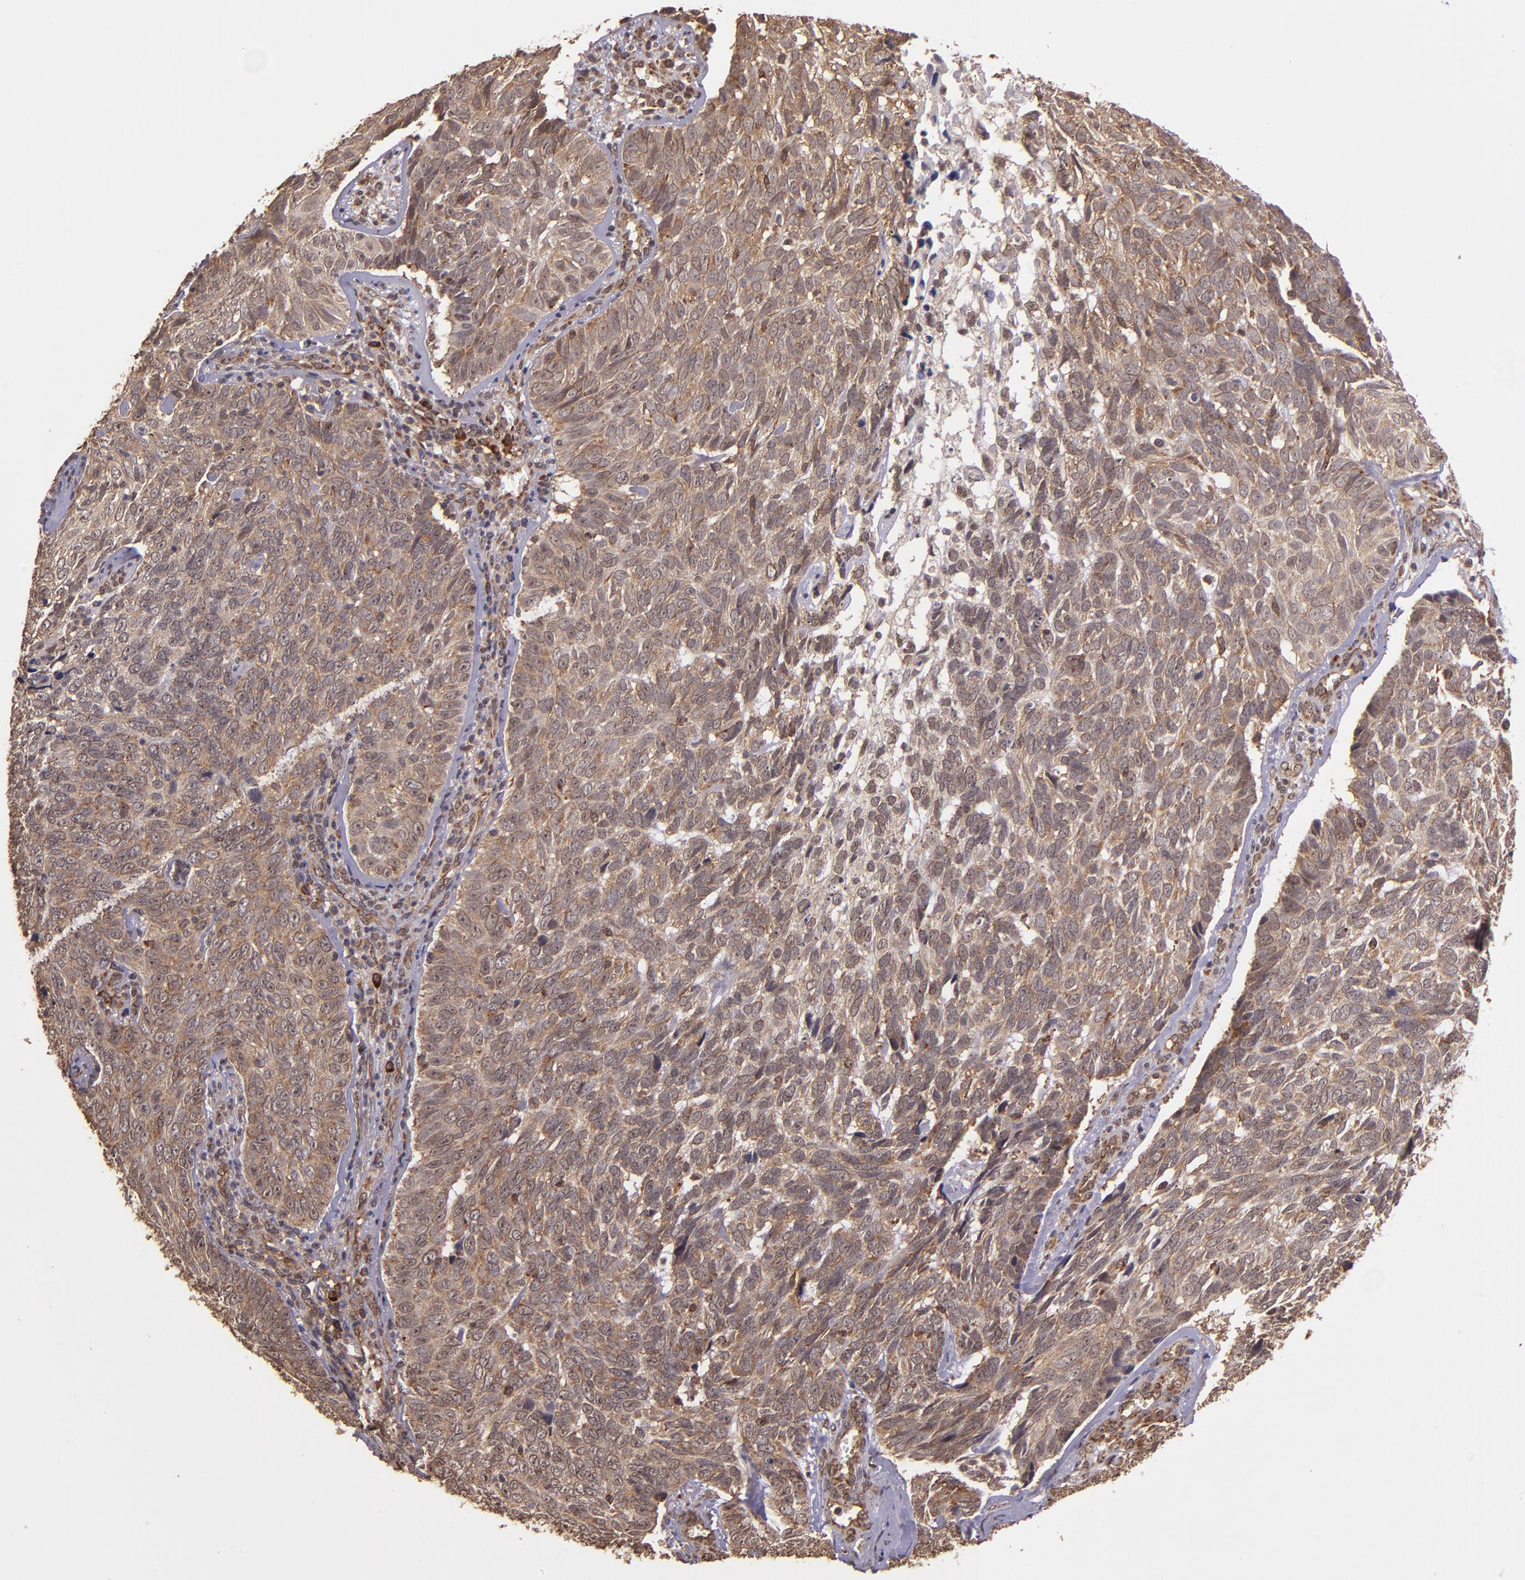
{"staining": {"intensity": "moderate", "quantity": ">75%", "location": "cytoplasmic/membranous"}, "tissue": "skin cancer", "cell_type": "Tumor cells", "image_type": "cancer", "snomed": [{"axis": "morphology", "description": "Basal cell carcinoma"}, {"axis": "topography", "description": "Skin"}], "caption": "Basal cell carcinoma (skin) tissue exhibits moderate cytoplasmic/membranous expression in about >75% of tumor cells", "gene": "USP51", "patient": {"sex": "male", "age": 72}}